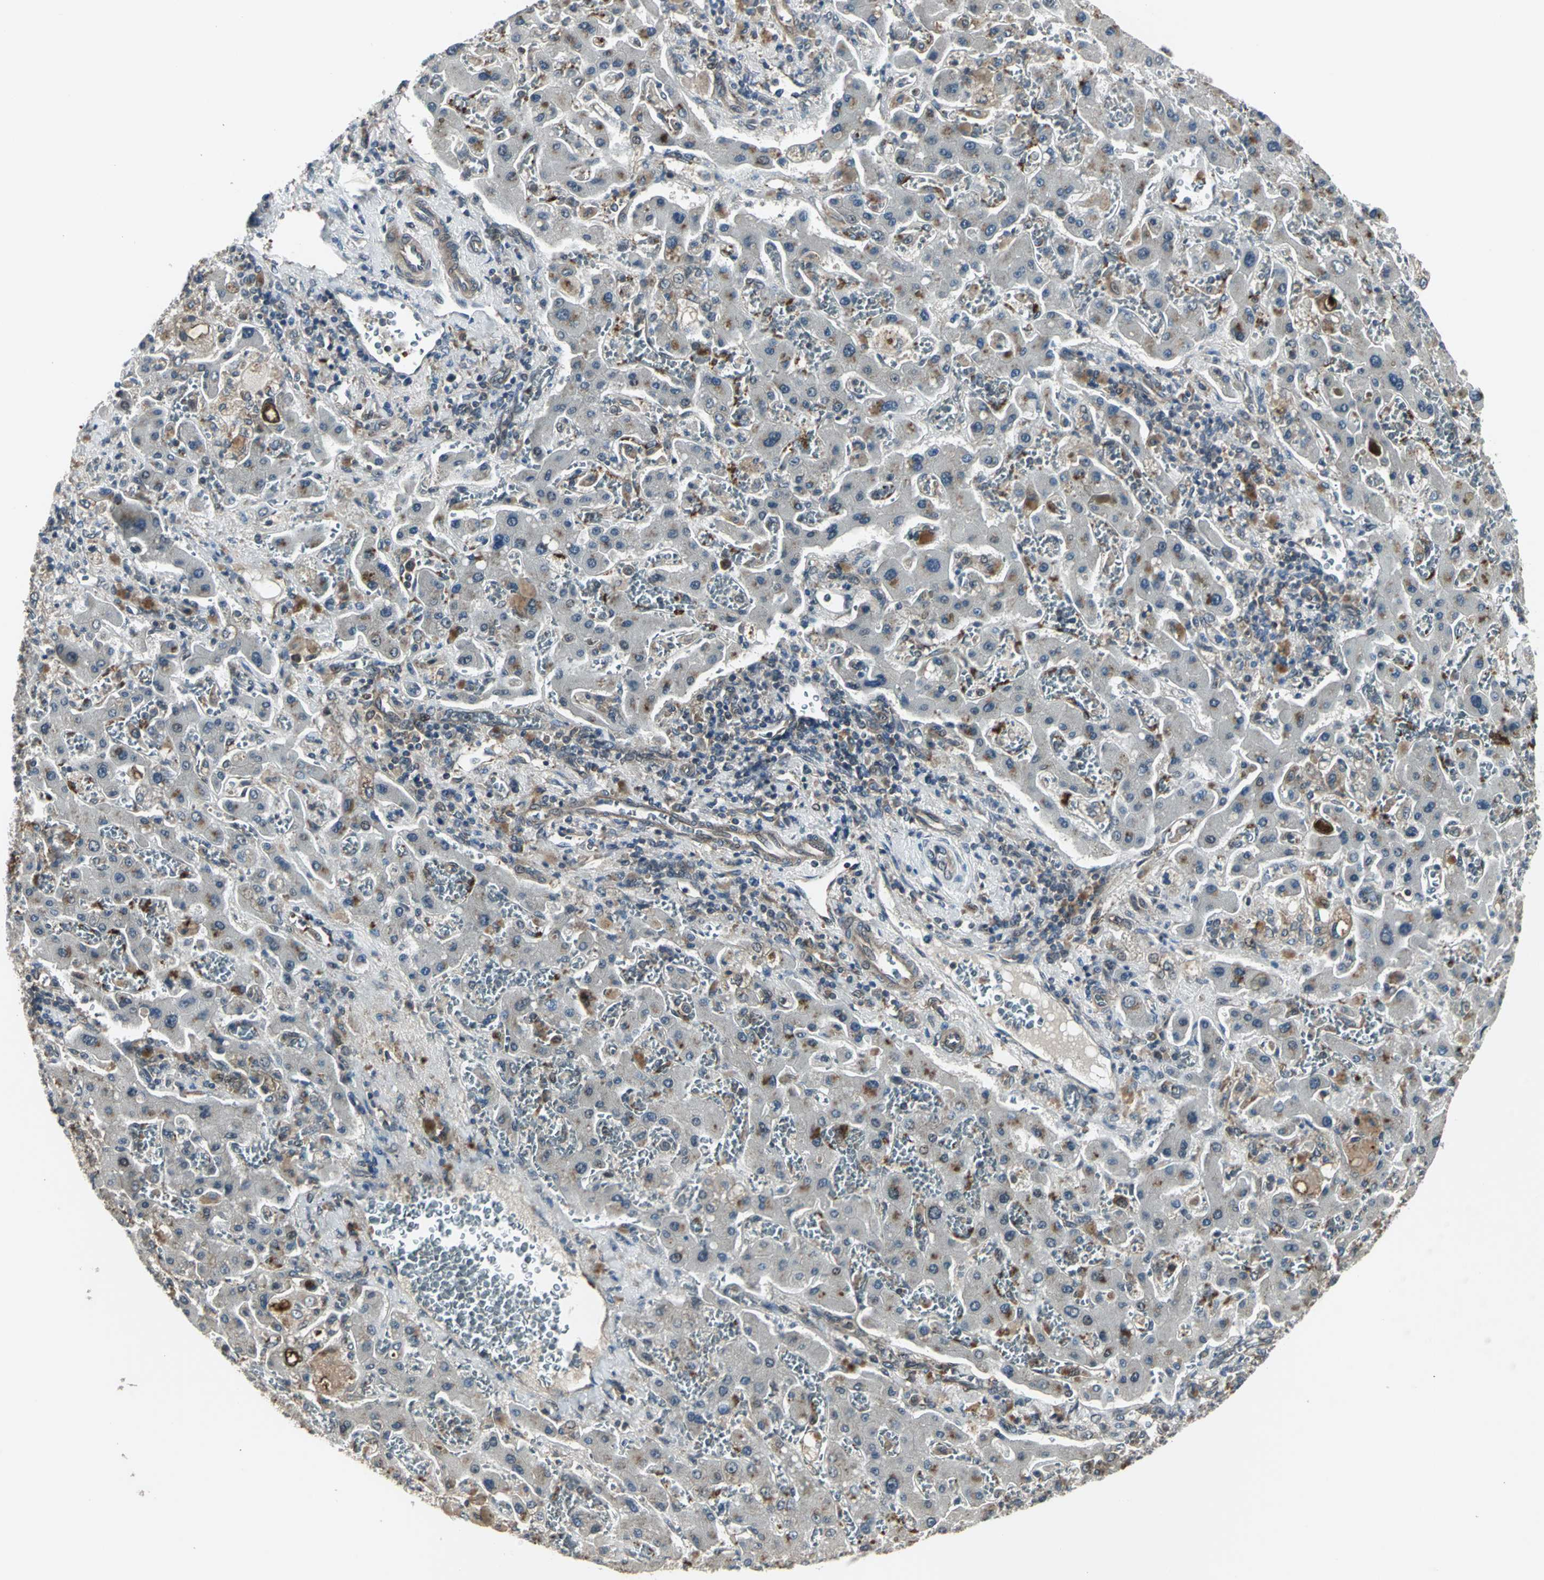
{"staining": {"intensity": "moderate", "quantity": "25%-75%", "location": "cytoplasmic/membranous"}, "tissue": "liver cancer", "cell_type": "Tumor cells", "image_type": "cancer", "snomed": [{"axis": "morphology", "description": "Cholangiocarcinoma"}, {"axis": "topography", "description": "Liver"}], "caption": "Protein staining demonstrates moderate cytoplasmic/membranous positivity in about 25%-75% of tumor cells in liver cancer.", "gene": "PFDN1", "patient": {"sex": "male", "age": 50}}